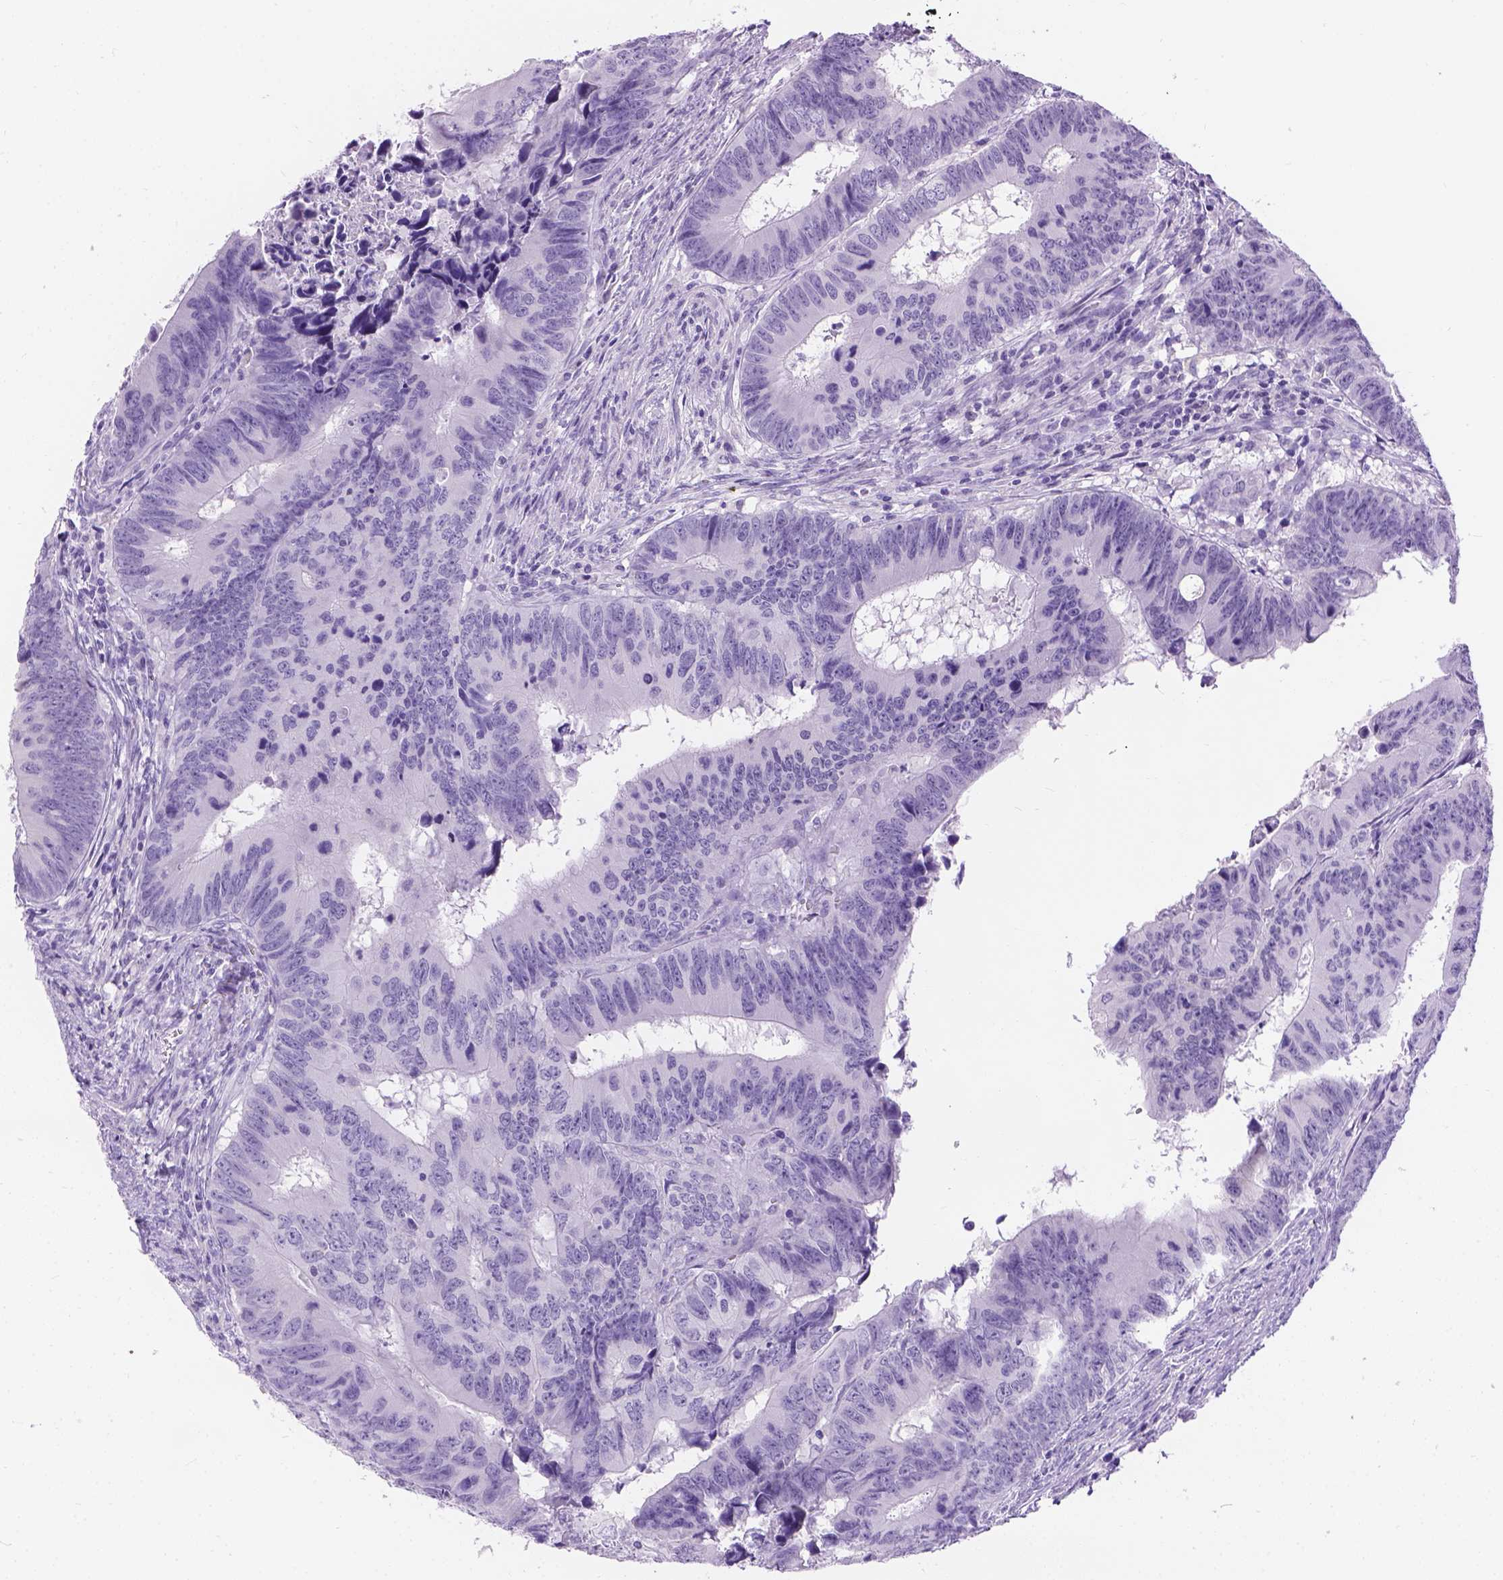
{"staining": {"intensity": "negative", "quantity": "none", "location": "none"}, "tissue": "colorectal cancer", "cell_type": "Tumor cells", "image_type": "cancer", "snomed": [{"axis": "morphology", "description": "Adenocarcinoma, NOS"}, {"axis": "topography", "description": "Colon"}], "caption": "Micrograph shows no protein staining in tumor cells of colorectal adenocarcinoma tissue.", "gene": "TMEM38A", "patient": {"sex": "female", "age": 82}}